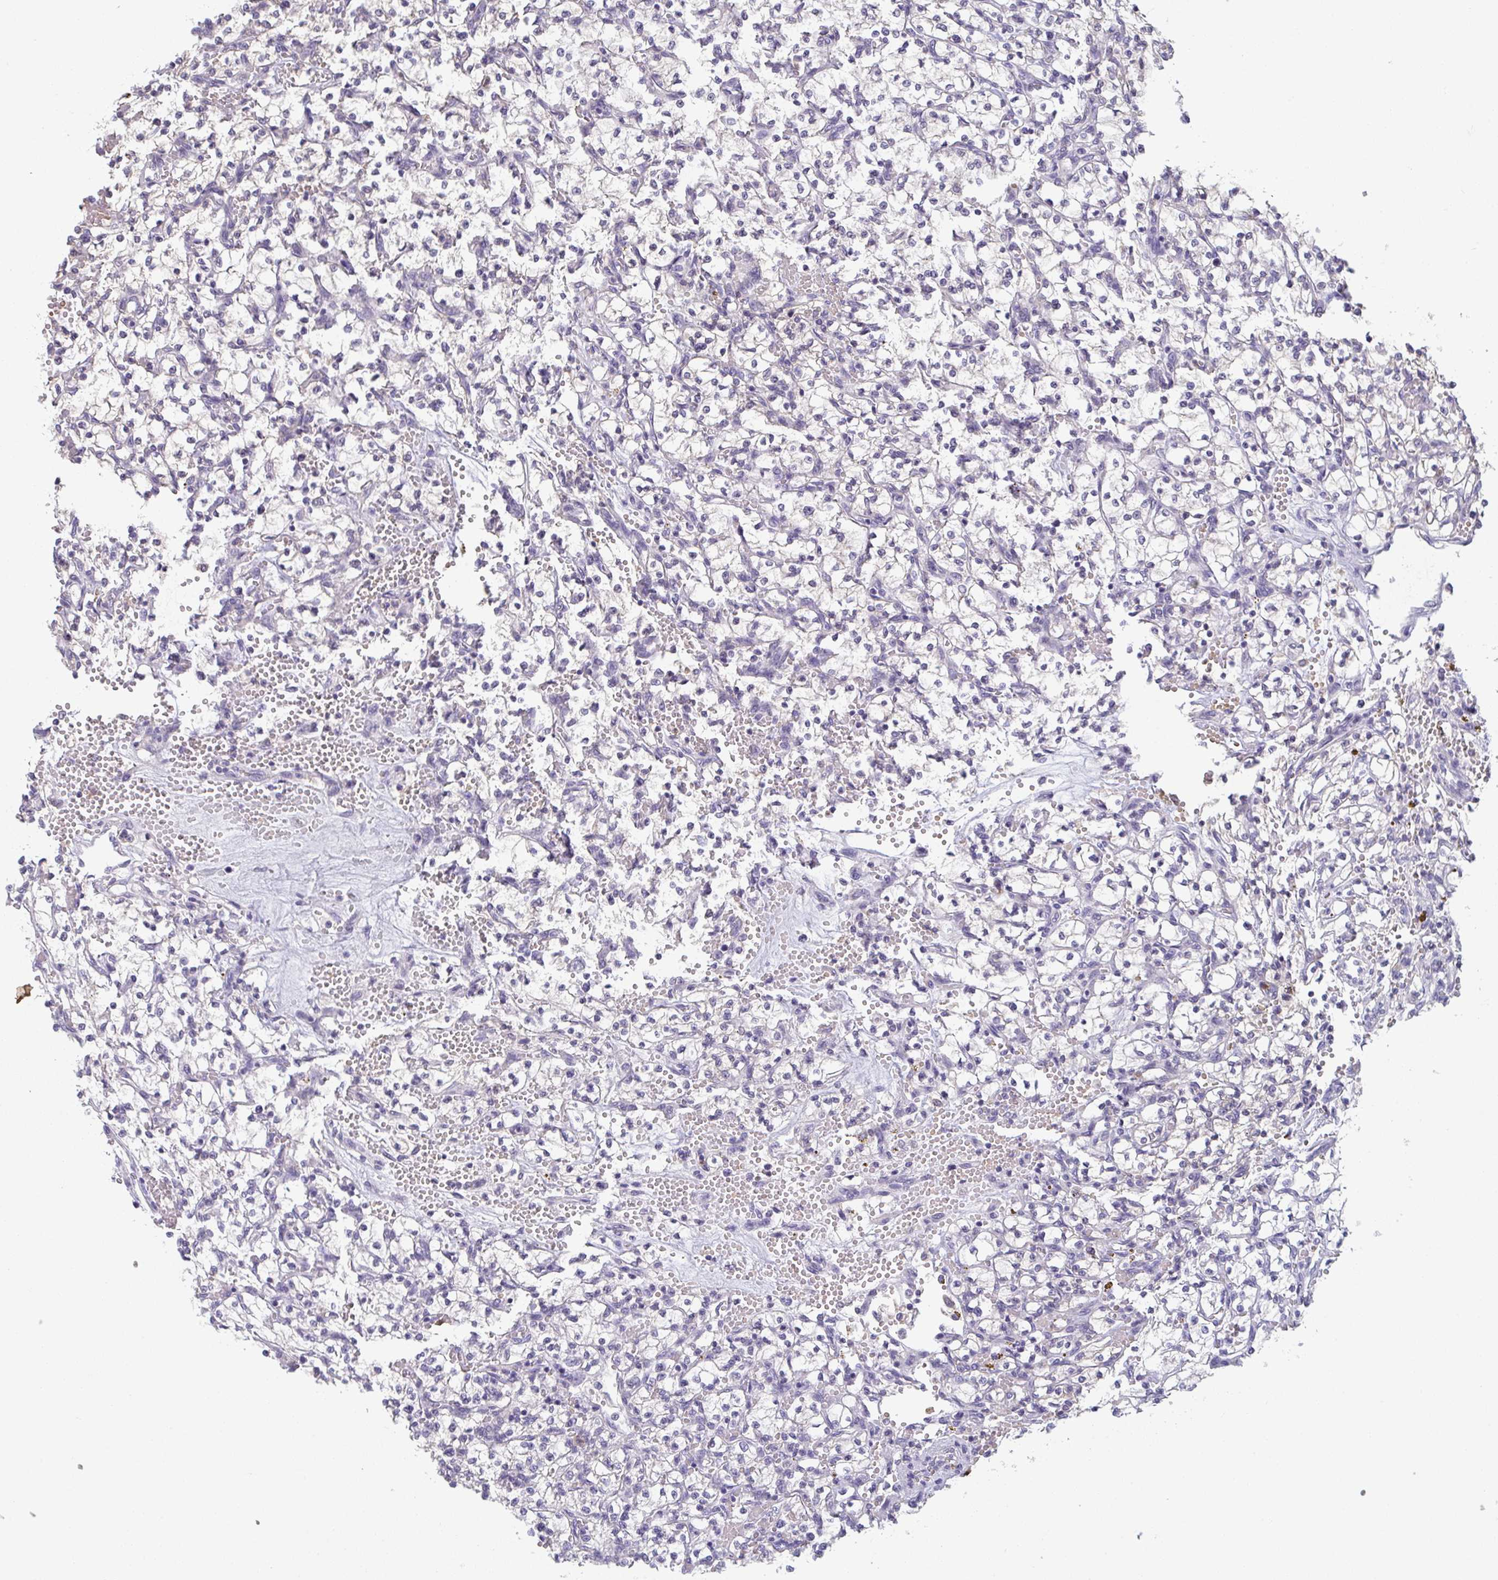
{"staining": {"intensity": "negative", "quantity": "none", "location": "none"}, "tissue": "renal cancer", "cell_type": "Tumor cells", "image_type": "cancer", "snomed": [{"axis": "morphology", "description": "Adenocarcinoma, NOS"}, {"axis": "topography", "description": "Kidney"}], "caption": "Tumor cells are negative for brown protein staining in renal cancer.", "gene": "RIOK1", "patient": {"sex": "female", "age": 64}}